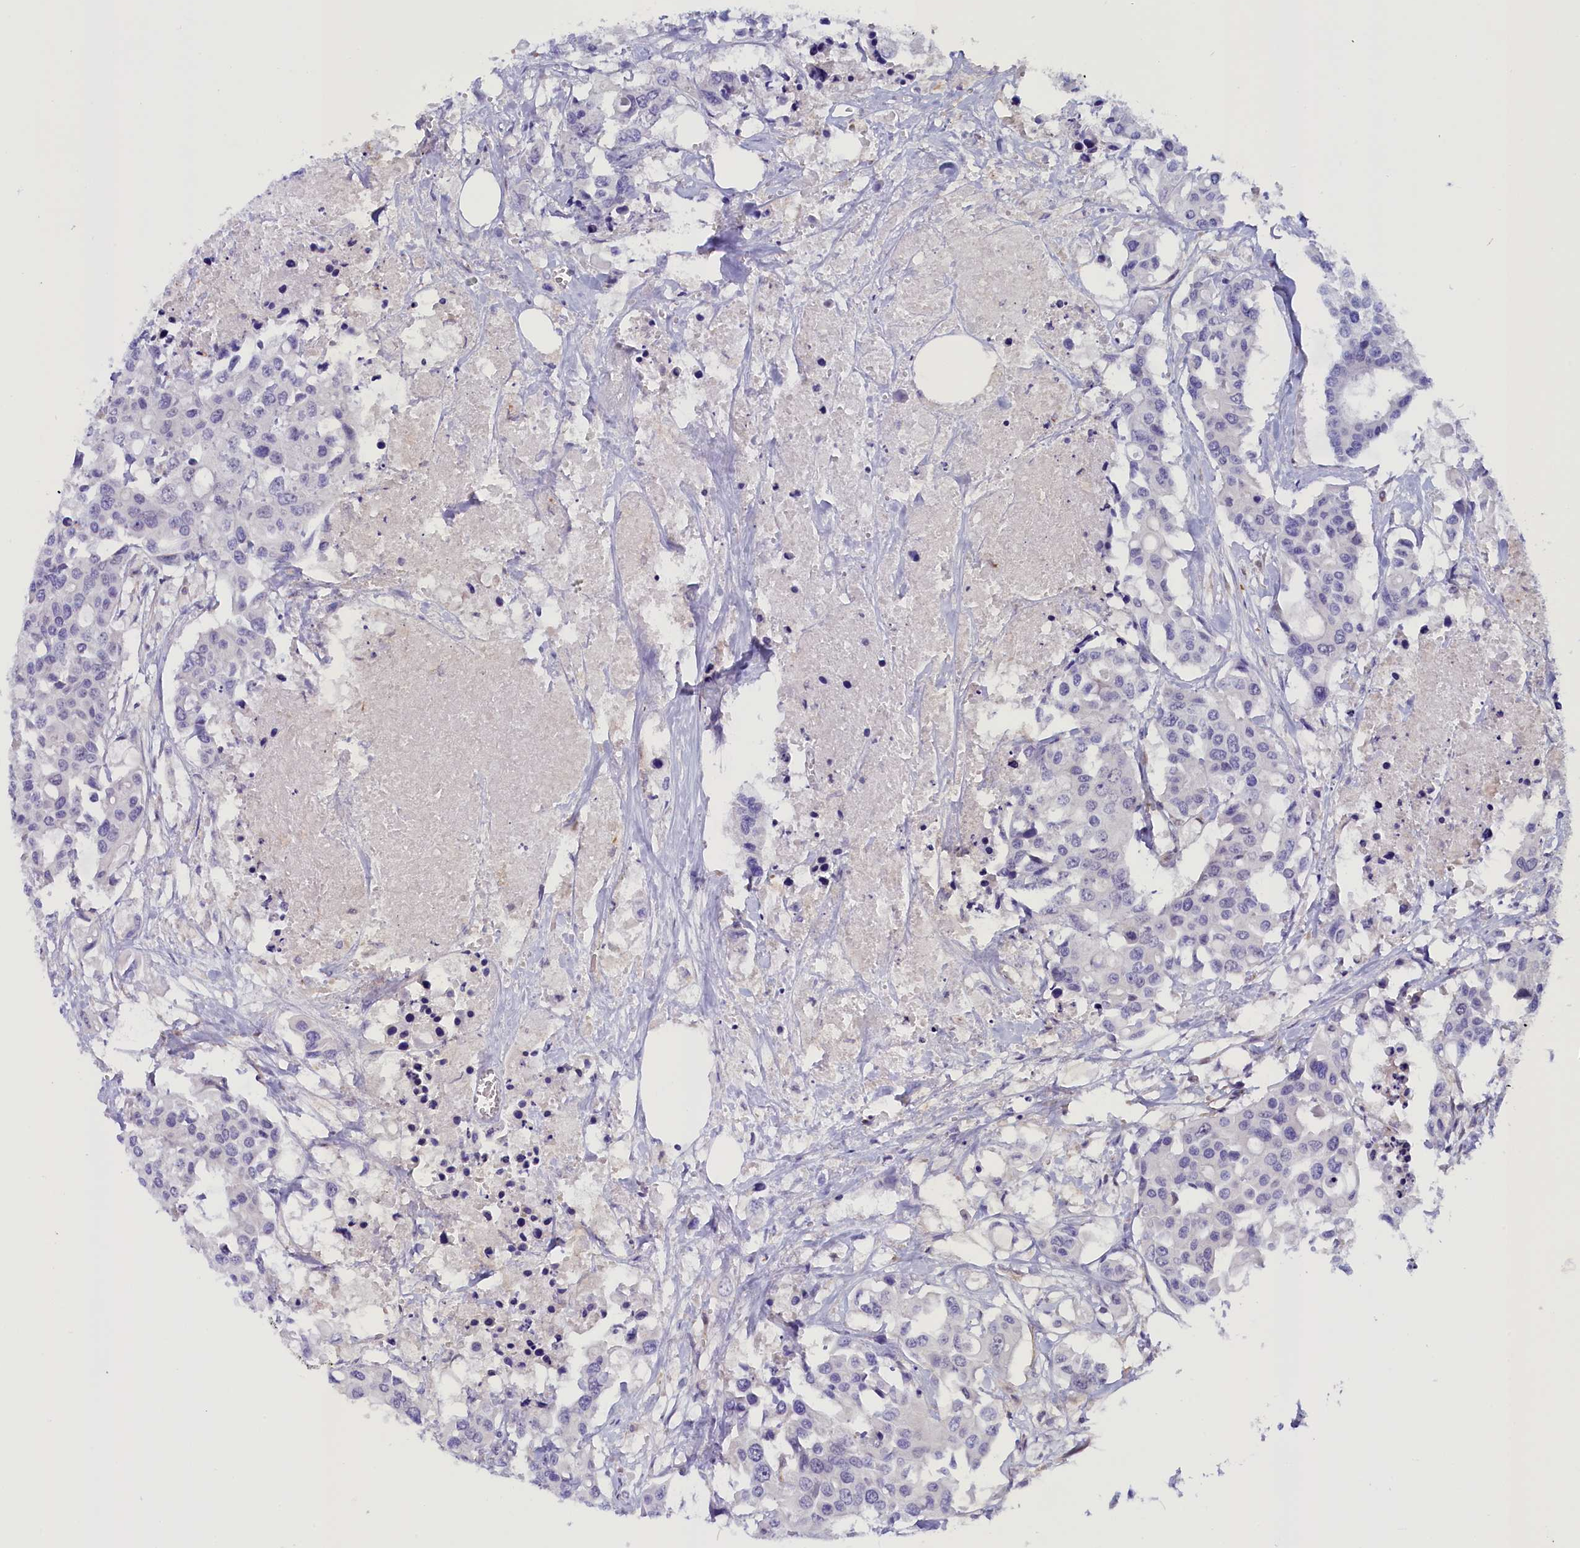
{"staining": {"intensity": "negative", "quantity": "none", "location": "none"}, "tissue": "colorectal cancer", "cell_type": "Tumor cells", "image_type": "cancer", "snomed": [{"axis": "morphology", "description": "Adenocarcinoma, NOS"}, {"axis": "topography", "description": "Colon"}], "caption": "This is an immunohistochemistry micrograph of human adenocarcinoma (colorectal). There is no expression in tumor cells.", "gene": "PDILT", "patient": {"sex": "male", "age": 77}}